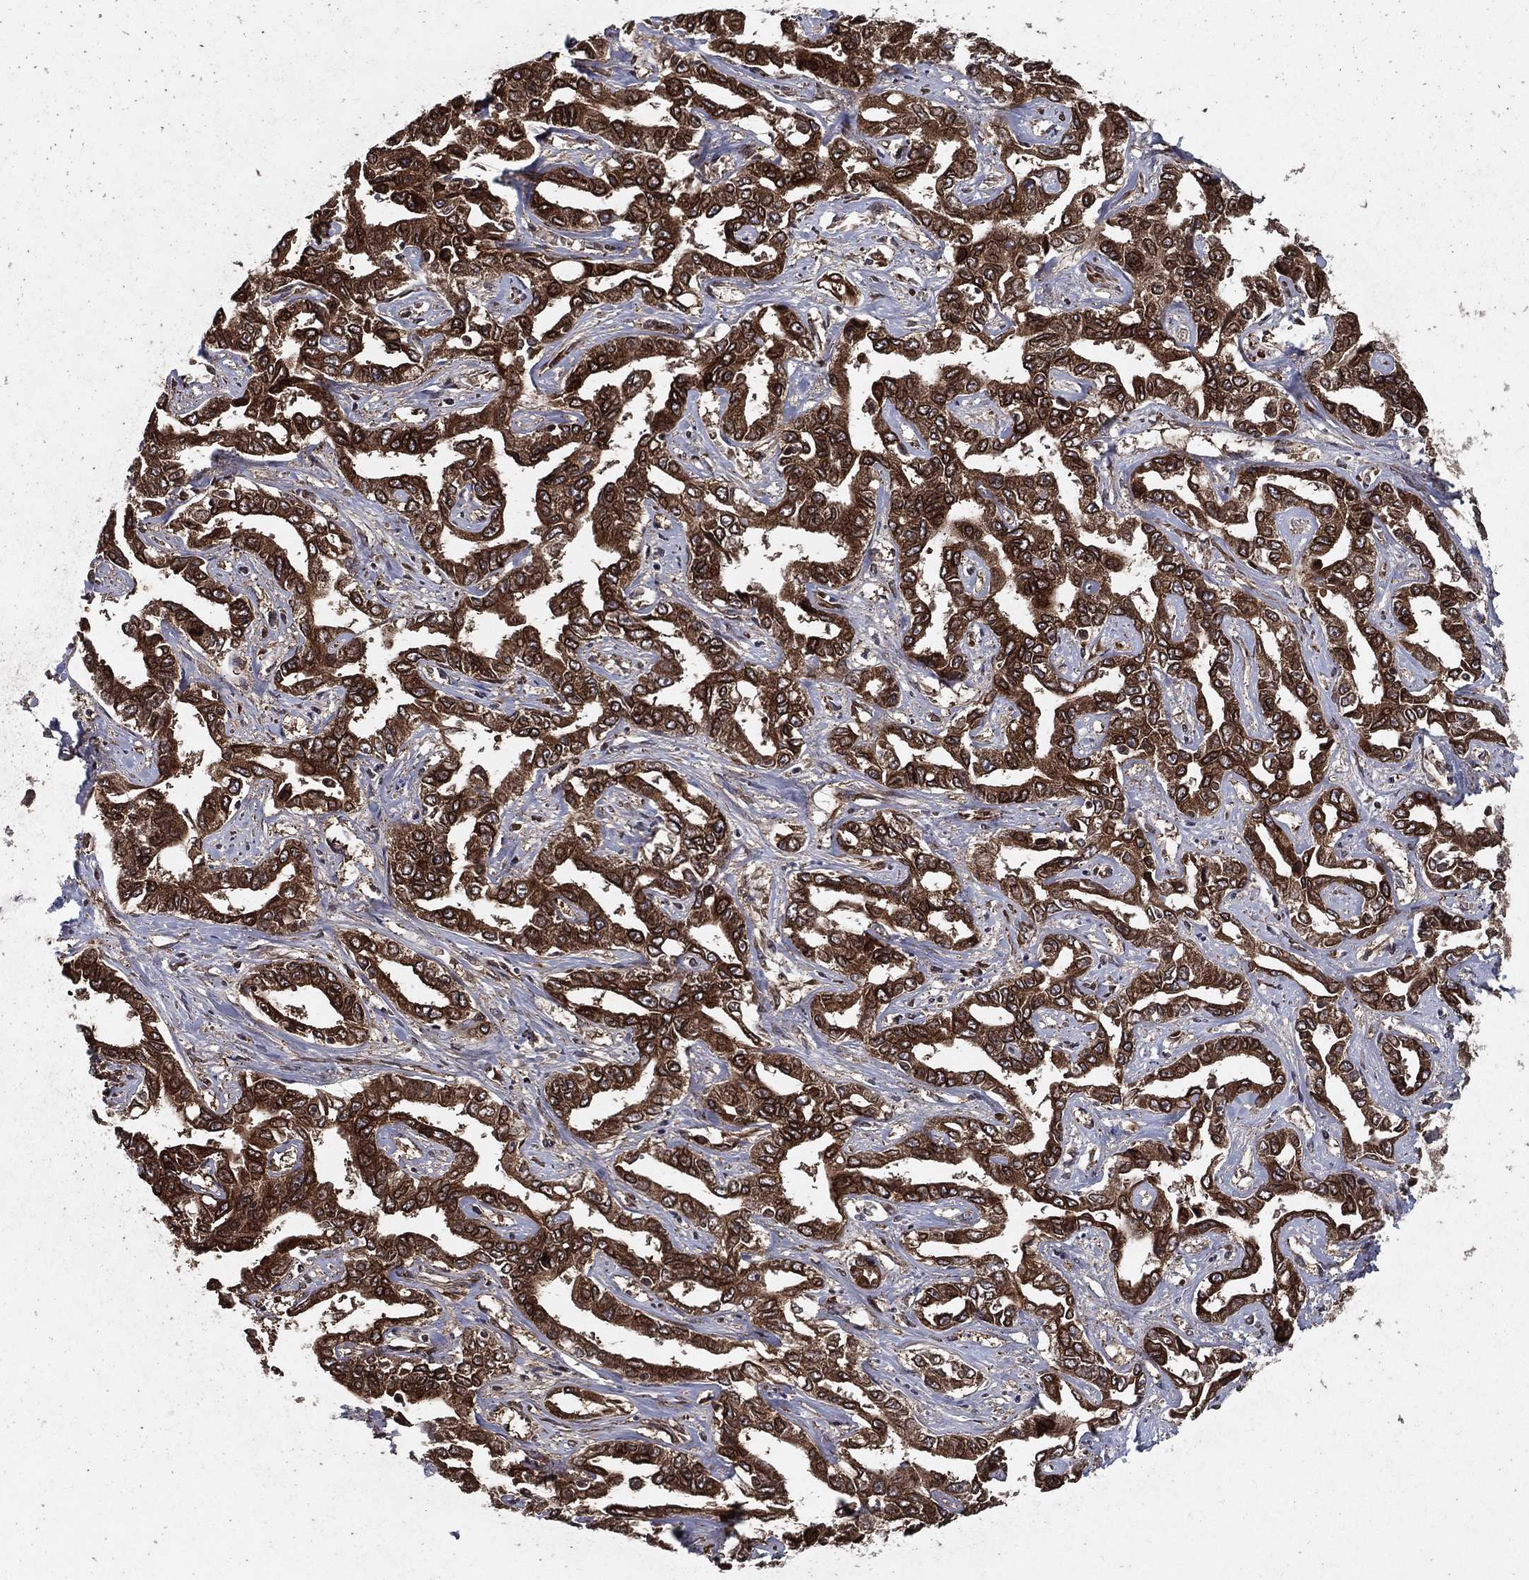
{"staining": {"intensity": "strong", "quantity": ">75%", "location": "cytoplasmic/membranous"}, "tissue": "liver cancer", "cell_type": "Tumor cells", "image_type": "cancer", "snomed": [{"axis": "morphology", "description": "Cholangiocarcinoma"}, {"axis": "topography", "description": "Liver"}], "caption": "The image displays staining of liver cancer, revealing strong cytoplasmic/membranous protein expression (brown color) within tumor cells.", "gene": "CERS2", "patient": {"sex": "male", "age": 59}}